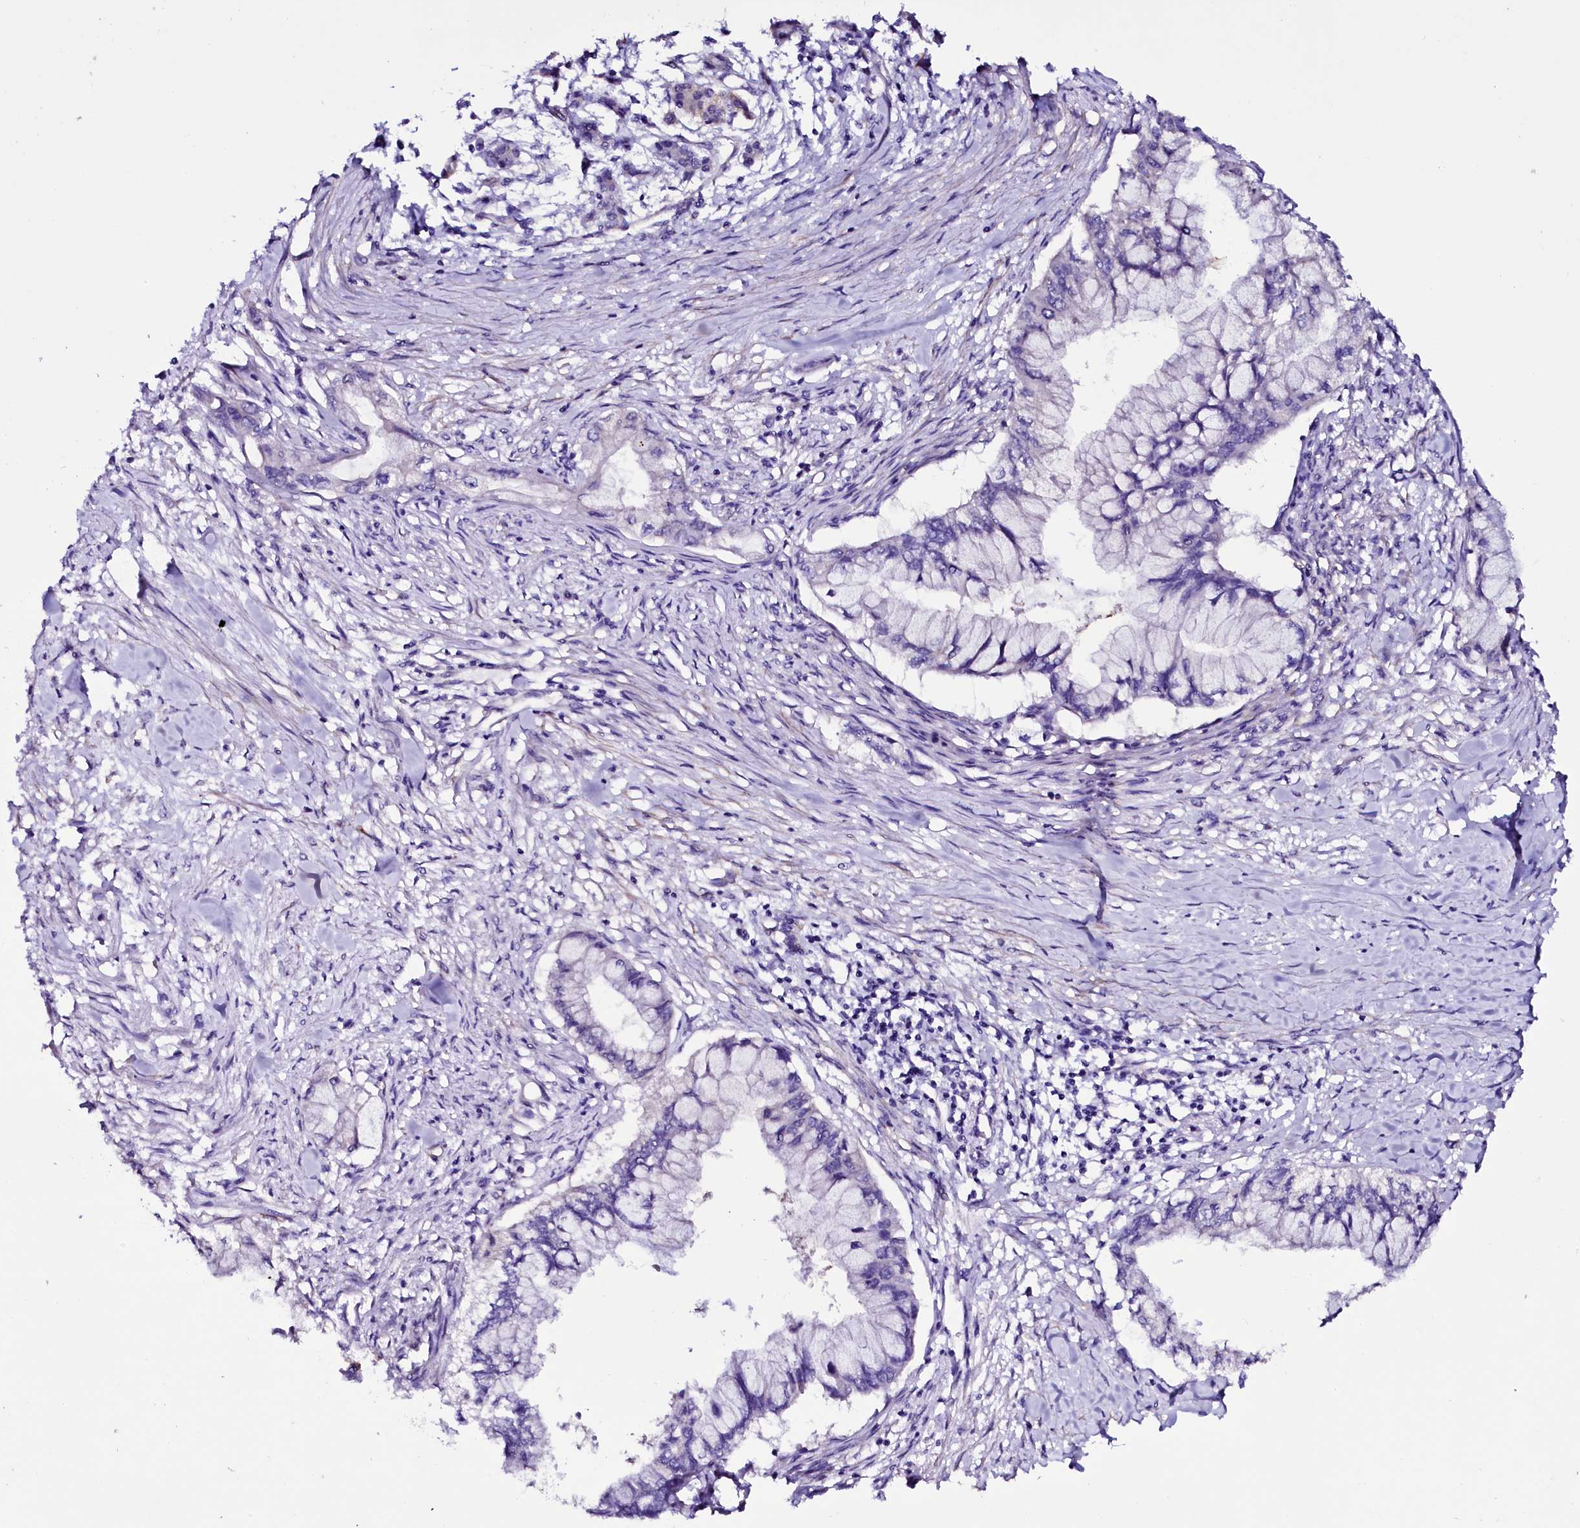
{"staining": {"intensity": "negative", "quantity": "none", "location": "none"}, "tissue": "pancreatic cancer", "cell_type": "Tumor cells", "image_type": "cancer", "snomed": [{"axis": "morphology", "description": "Adenocarcinoma, NOS"}, {"axis": "topography", "description": "Pancreas"}], "caption": "Pancreatic adenocarcinoma stained for a protein using immunohistochemistry (IHC) exhibits no positivity tumor cells.", "gene": "MEX3C", "patient": {"sex": "male", "age": 48}}